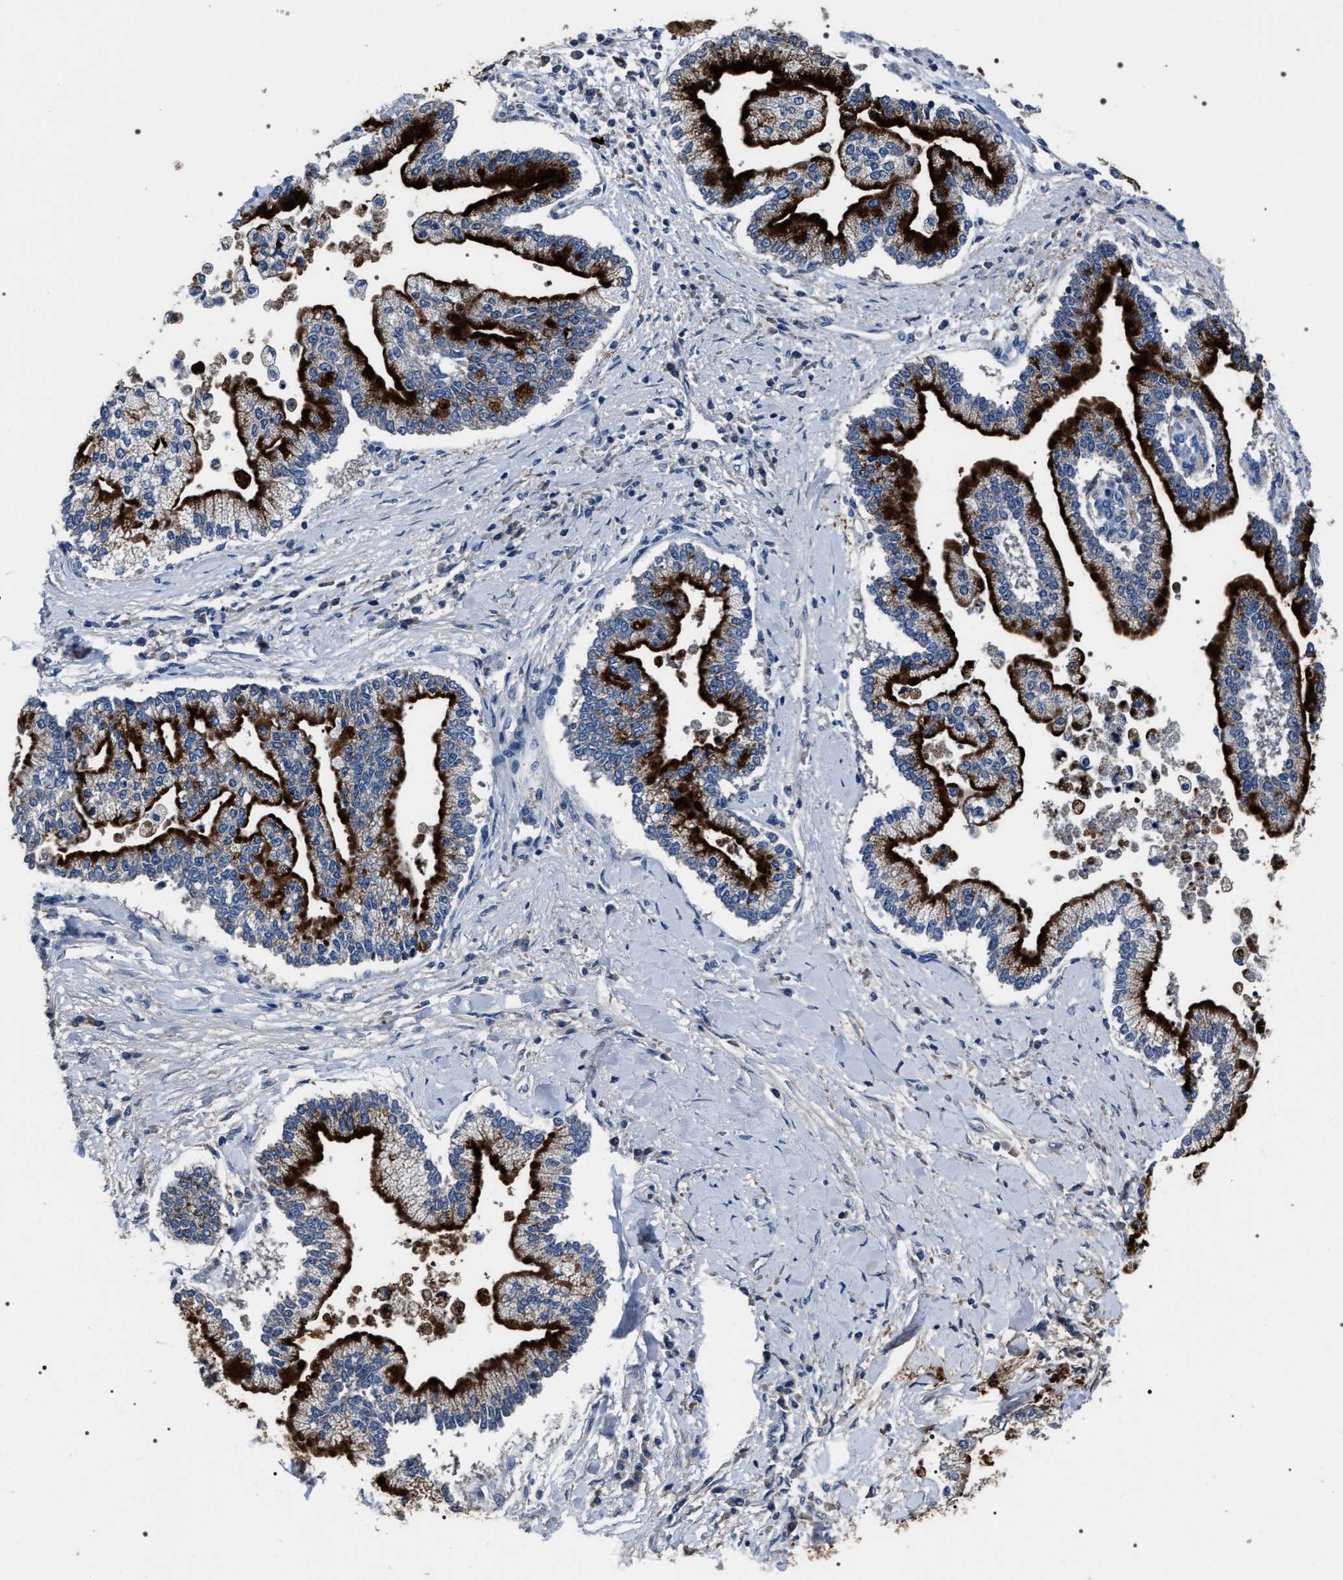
{"staining": {"intensity": "strong", "quantity": ">75%", "location": "cytoplasmic/membranous"}, "tissue": "liver cancer", "cell_type": "Tumor cells", "image_type": "cancer", "snomed": [{"axis": "morphology", "description": "Cholangiocarcinoma"}, {"axis": "topography", "description": "Liver"}], "caption": "Liver cancer (cholangiocarcinoma) stained for a protein (brown) exhibits strong cytoplasmic/membranous positive positivity in approximately >75% of tumor cells.", "gene": "TRIM54", "patient": {"sex": "male", "age": 50}}